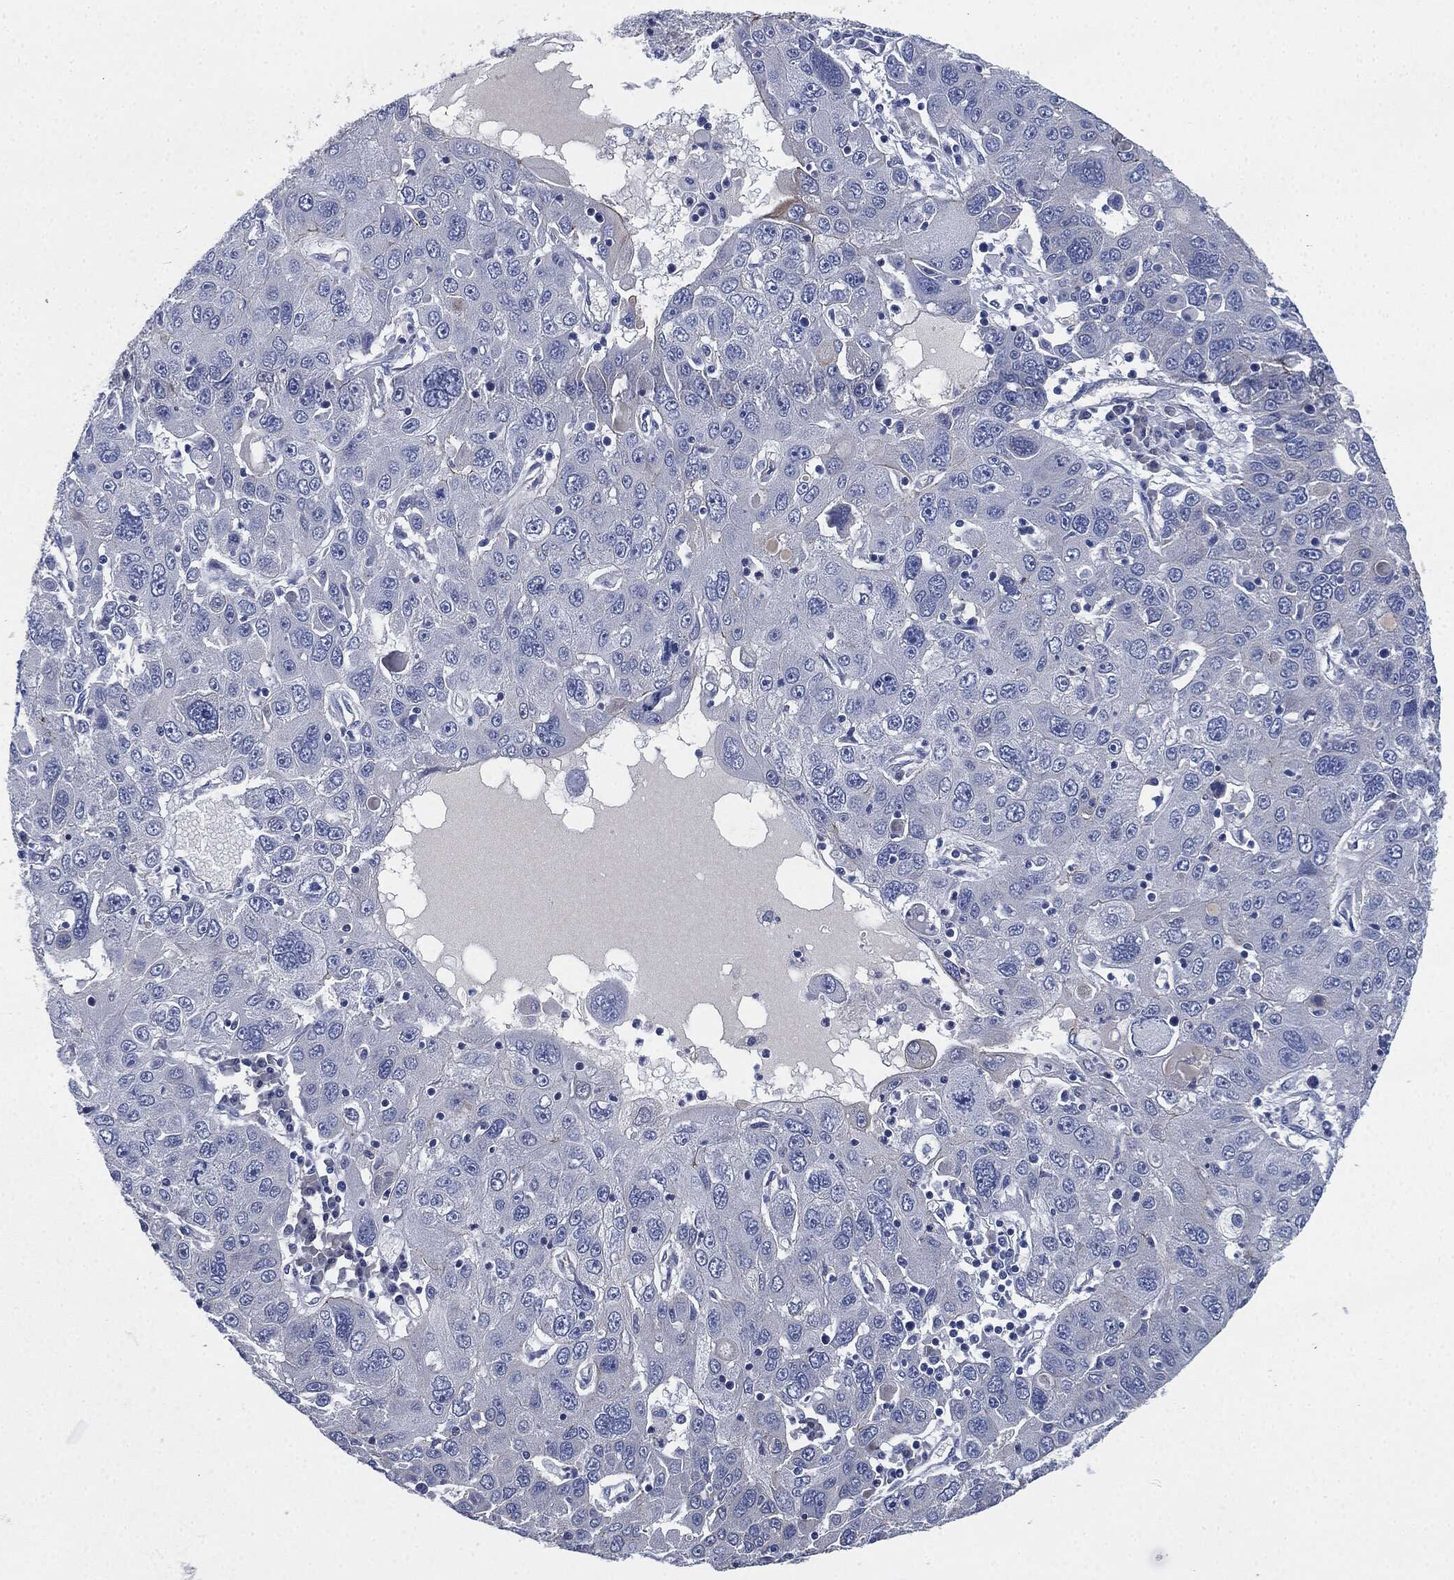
{"staining": {"intensity": "negative", "quantity": "none", "location": "none"}, "tissue": "stomach cancer", "cell_type": "Tumor cells", "image_type": "cancer", "snomed": [{"axis": "morphology", "description": "Adenocarcinoma, NOS"}, {"axis": "topography", "description": "Stomach"}], "caption": "Immunohistochemistry of human stomach cancer reveals no expression in tumor cells. The staining was performed using DAB (3,3'-diaminobenzidine) to visualize the protein expression in brown, while the nuclei were stained in blue with hematoxylin (Magnification: 20x).", "gene": "SHROOM2", "patient": {"sex": "male", "age": 56}}